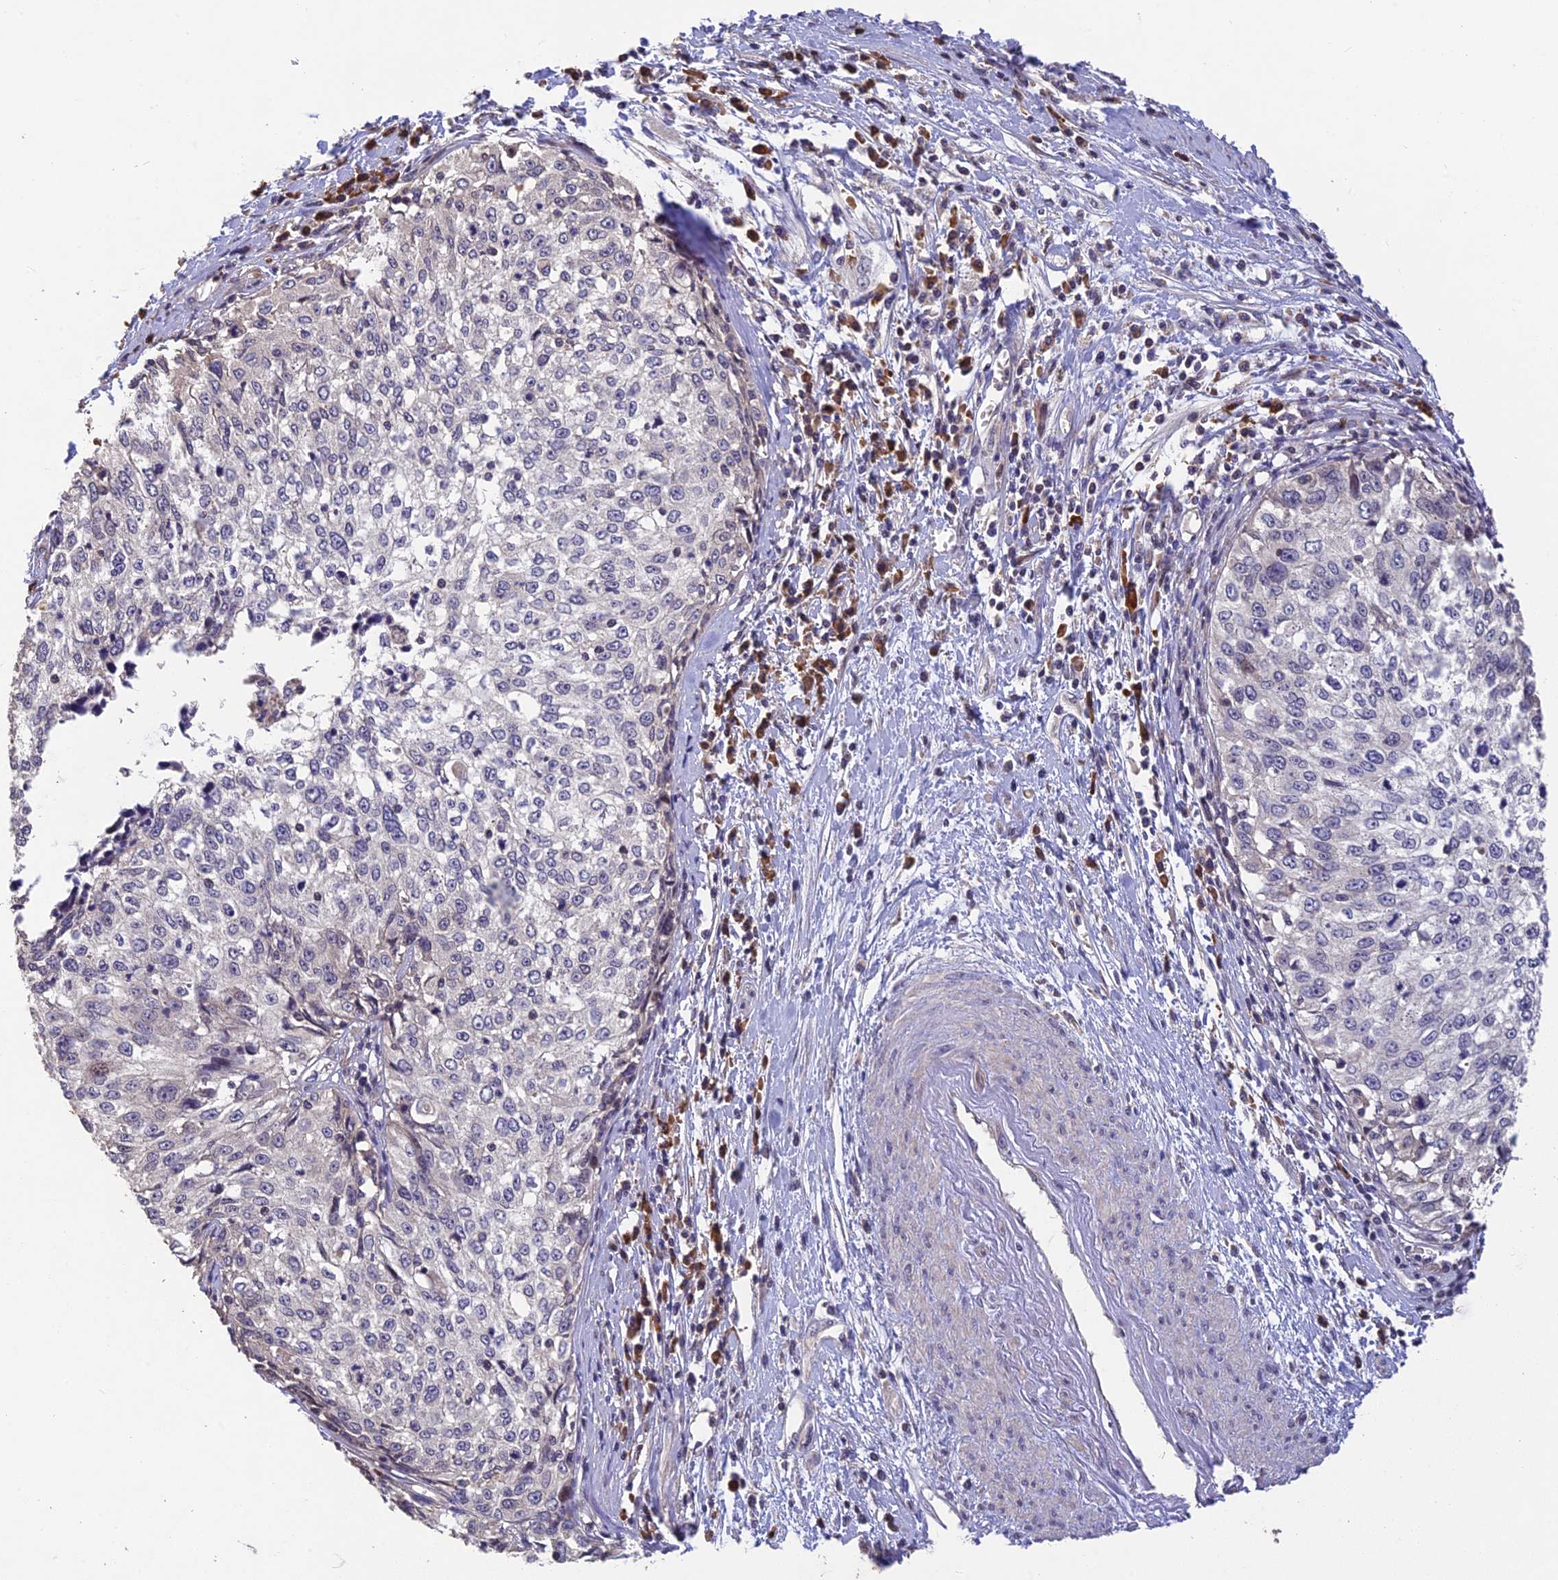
{"staining": {"intensity": "negative", "quantity": "none", "location": "none"}, "tissue": "cervical cancer", "cell_type": "Tumor cells", "image_type": "cancer", "snomed": [{"axis": "morphology", "description": "Squamous cell carcinoma, NOS"}, {"axis": "topography", "description": "Cervix"}], "caption": "Human cervical cancer stained for a protein using immunohistochemistry demonstrates no positivity in tumor cells.", "gene": "DENND5B", "patient": {"sex": "female", "age": 57}}